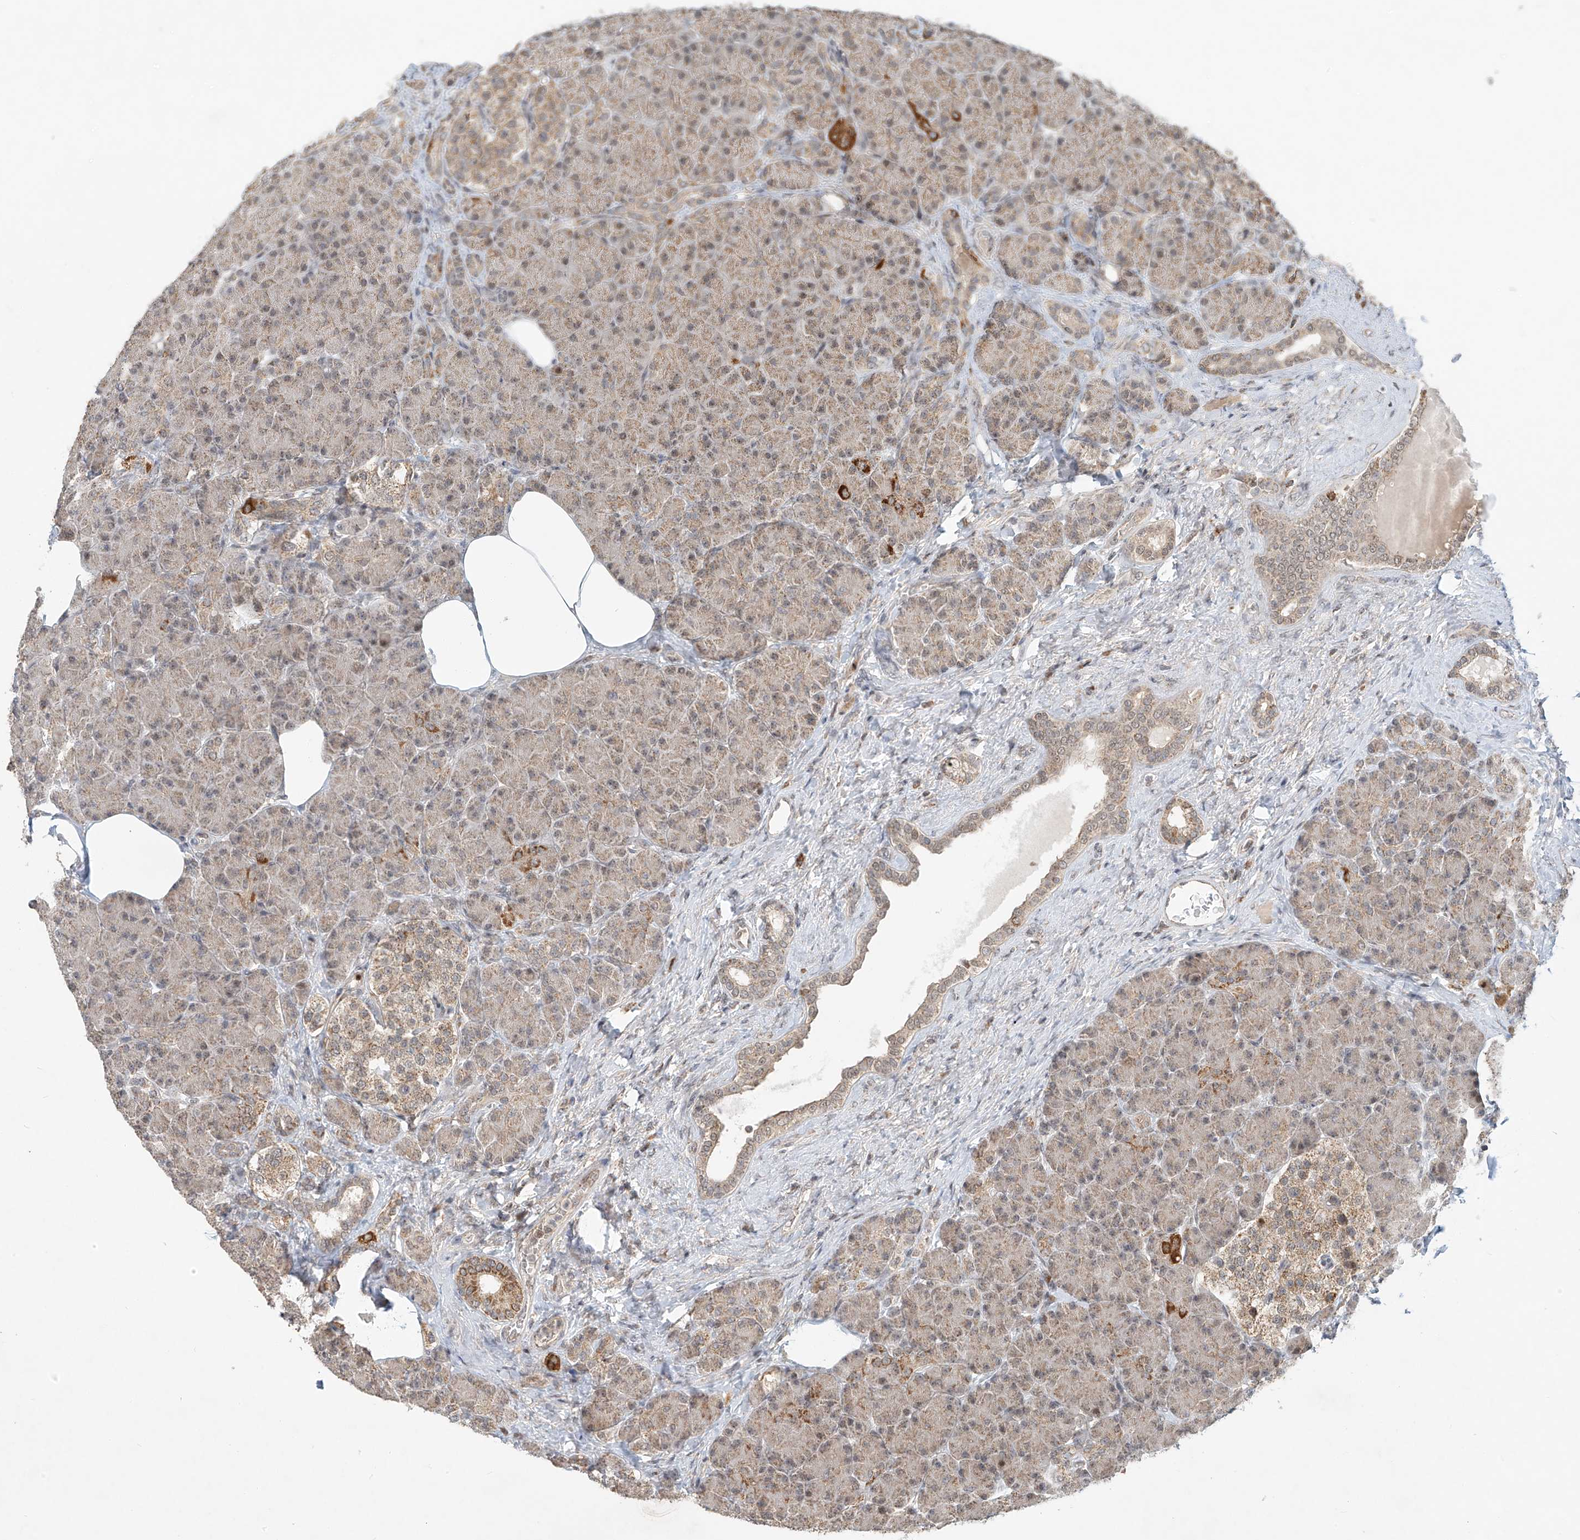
{"staining": {"intensity": "weak", "quantity": ">75%", "location": "cytoplasmic/membranous"}, "tissue": "pancreas", "cell_type": "Exocrine glandular cells", "image_type": "normal", "snomed": [{"axis": "morphology", "description": "Normal tissue, NOS"}, {"axis": "topography", "description": "Pancreas"}], "caption": "High-magnification brightfield microscopy of unremarkable pancreas stained with DAB (3,3'-diaminobenzidine) (brown) and counterstained with hematoxylin (blue). exocrine glandular cells exhibit weak cytoplasmic/membranous staining is identified in about>75% of cells.", "gene": "SYTL3", "patient": {"sex": "female", "age": 43}}